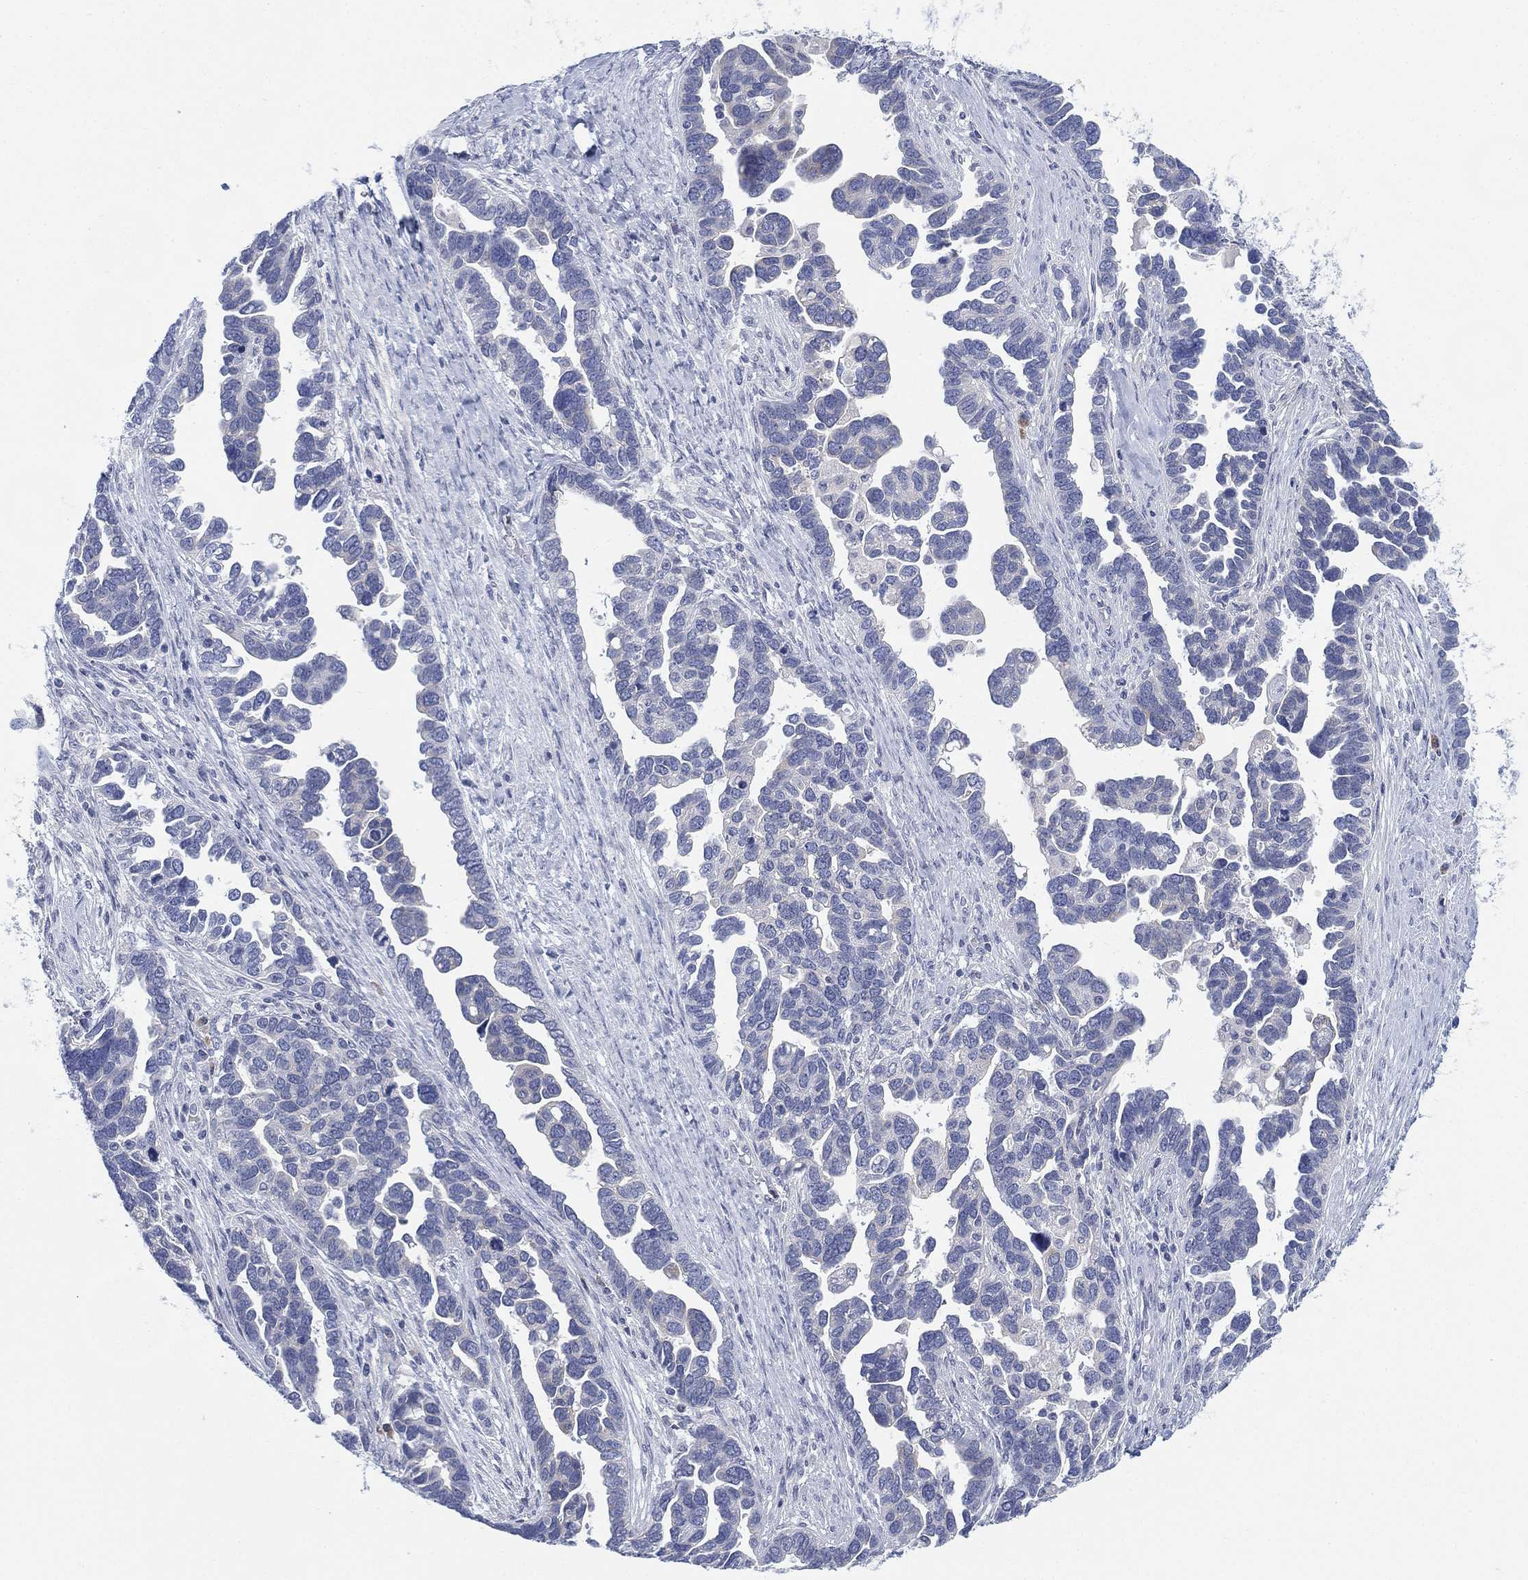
{"staining": {"intensity": "negative", "quantity": "none", "location": "none"}, "tissue": "ovarian cancer", "cell_type": "Tumor cells", "image_type": "cancer", "snomed": [{"axis": "morphology", "description": "Cystadenocarcinoma, serous, NOS"}, {"axis": "topography", "description": "Ovary"}], "caption": "Immunohistochemical staining of human ovarian cancer demonstrates no significant expression in tumor cells. The staining was performed using DAB (3,3'-diaminobenzidine) to visualize the protein expression in brown, while the nuclei were stained in blue with hematoxylin (Magnification: 20x).", "gene": "GCNA", "patient": {"sex": "female", "age": 54}}